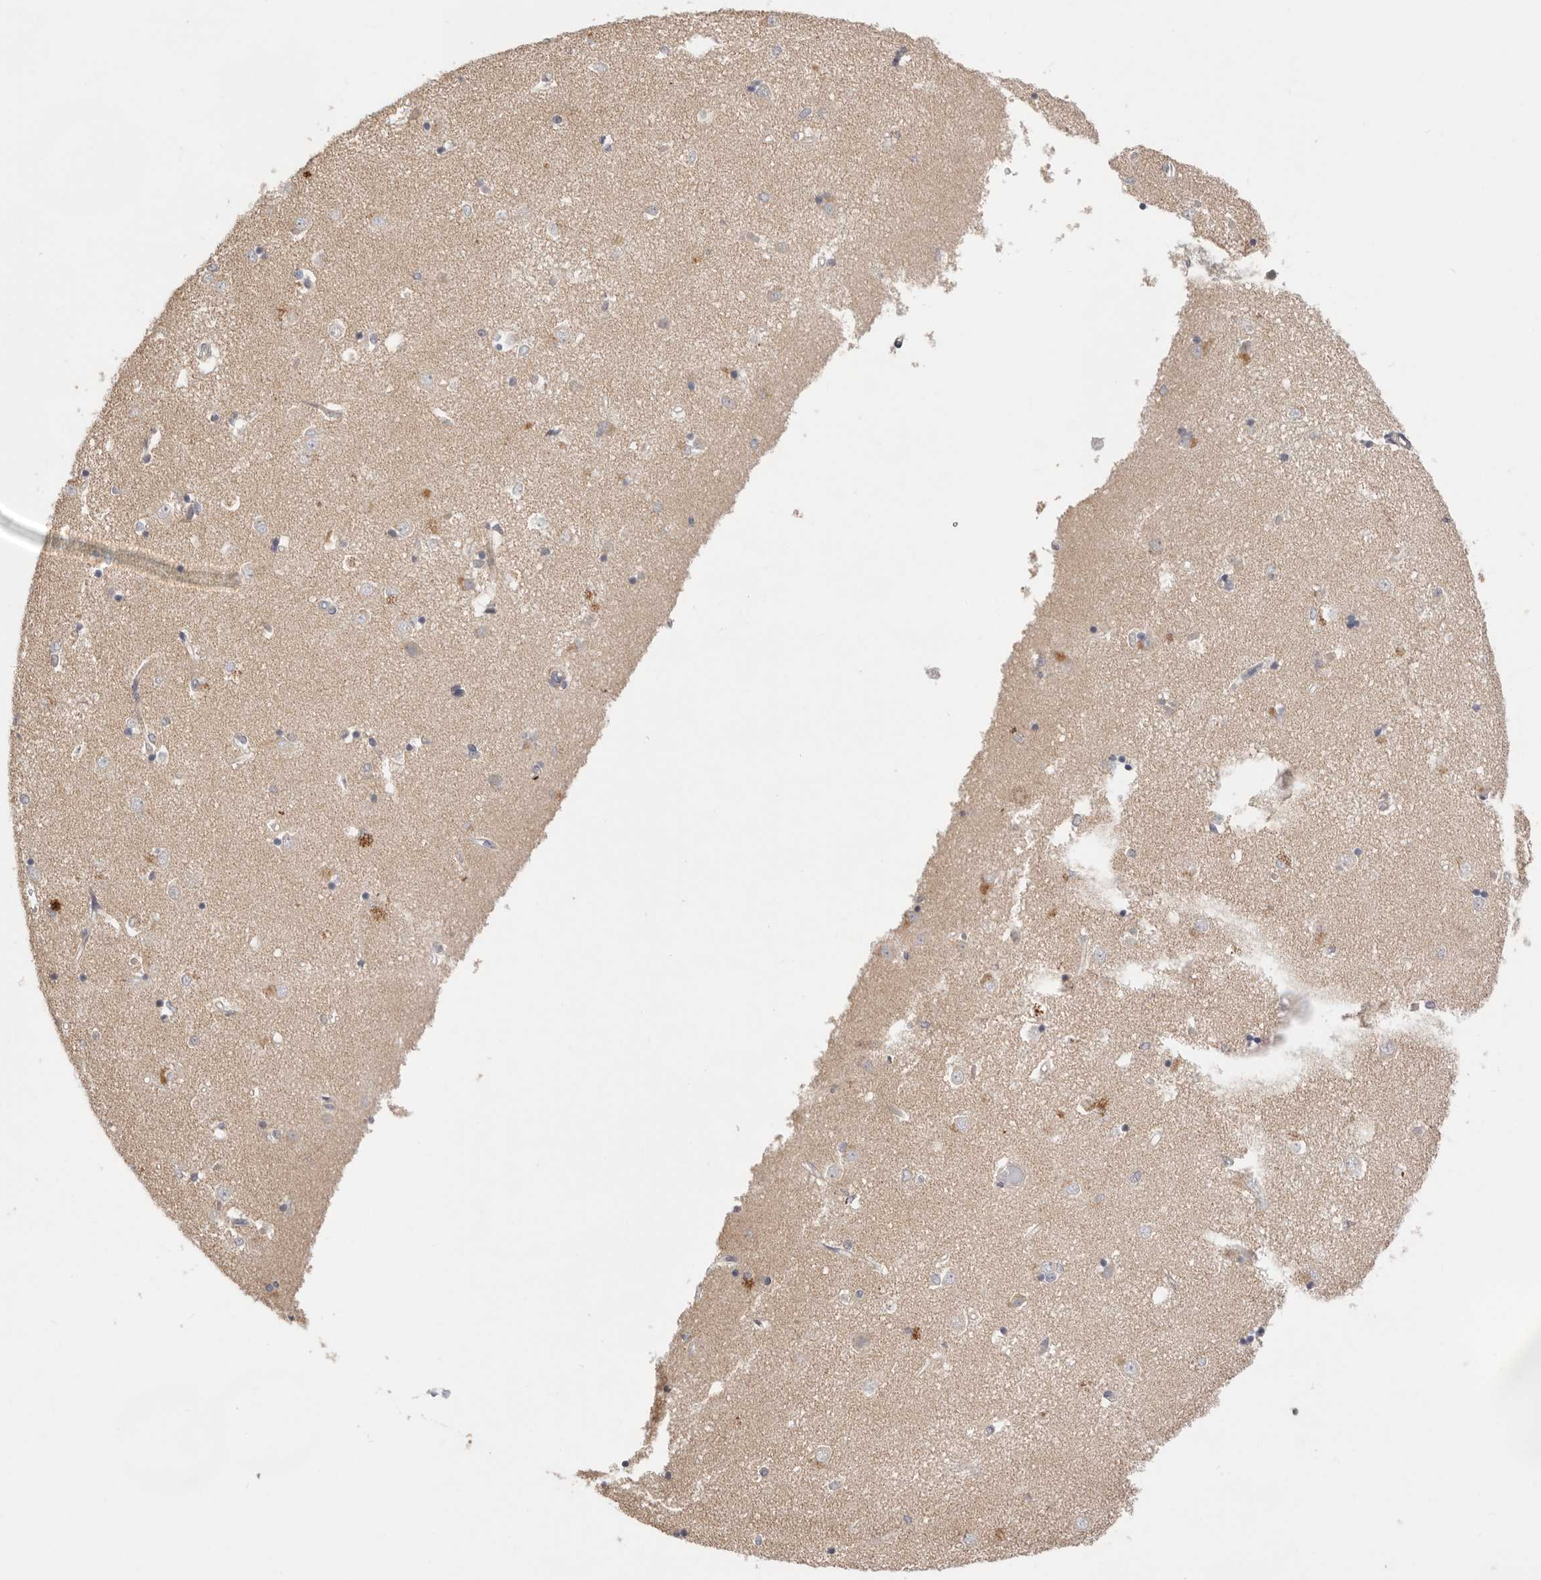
{"staining": {"intensity": "negative", "quantity": "none", "location": "none"}, "tissue": "caudate", "cell_type": "Glial cells", "image_type": "normal", "snomed": [{"axis": "morphology", "description": "Normal tissue, NOS"}, {"axis": "topography", "description": "Lateral ventricle wall"}], "caption": "This is an immunohistochemistry photomicrograph of unremarkable caudate. There is no expression in glial cells.", "gene": "USH1C", "patient": {"sex": "male", "age": 45}}